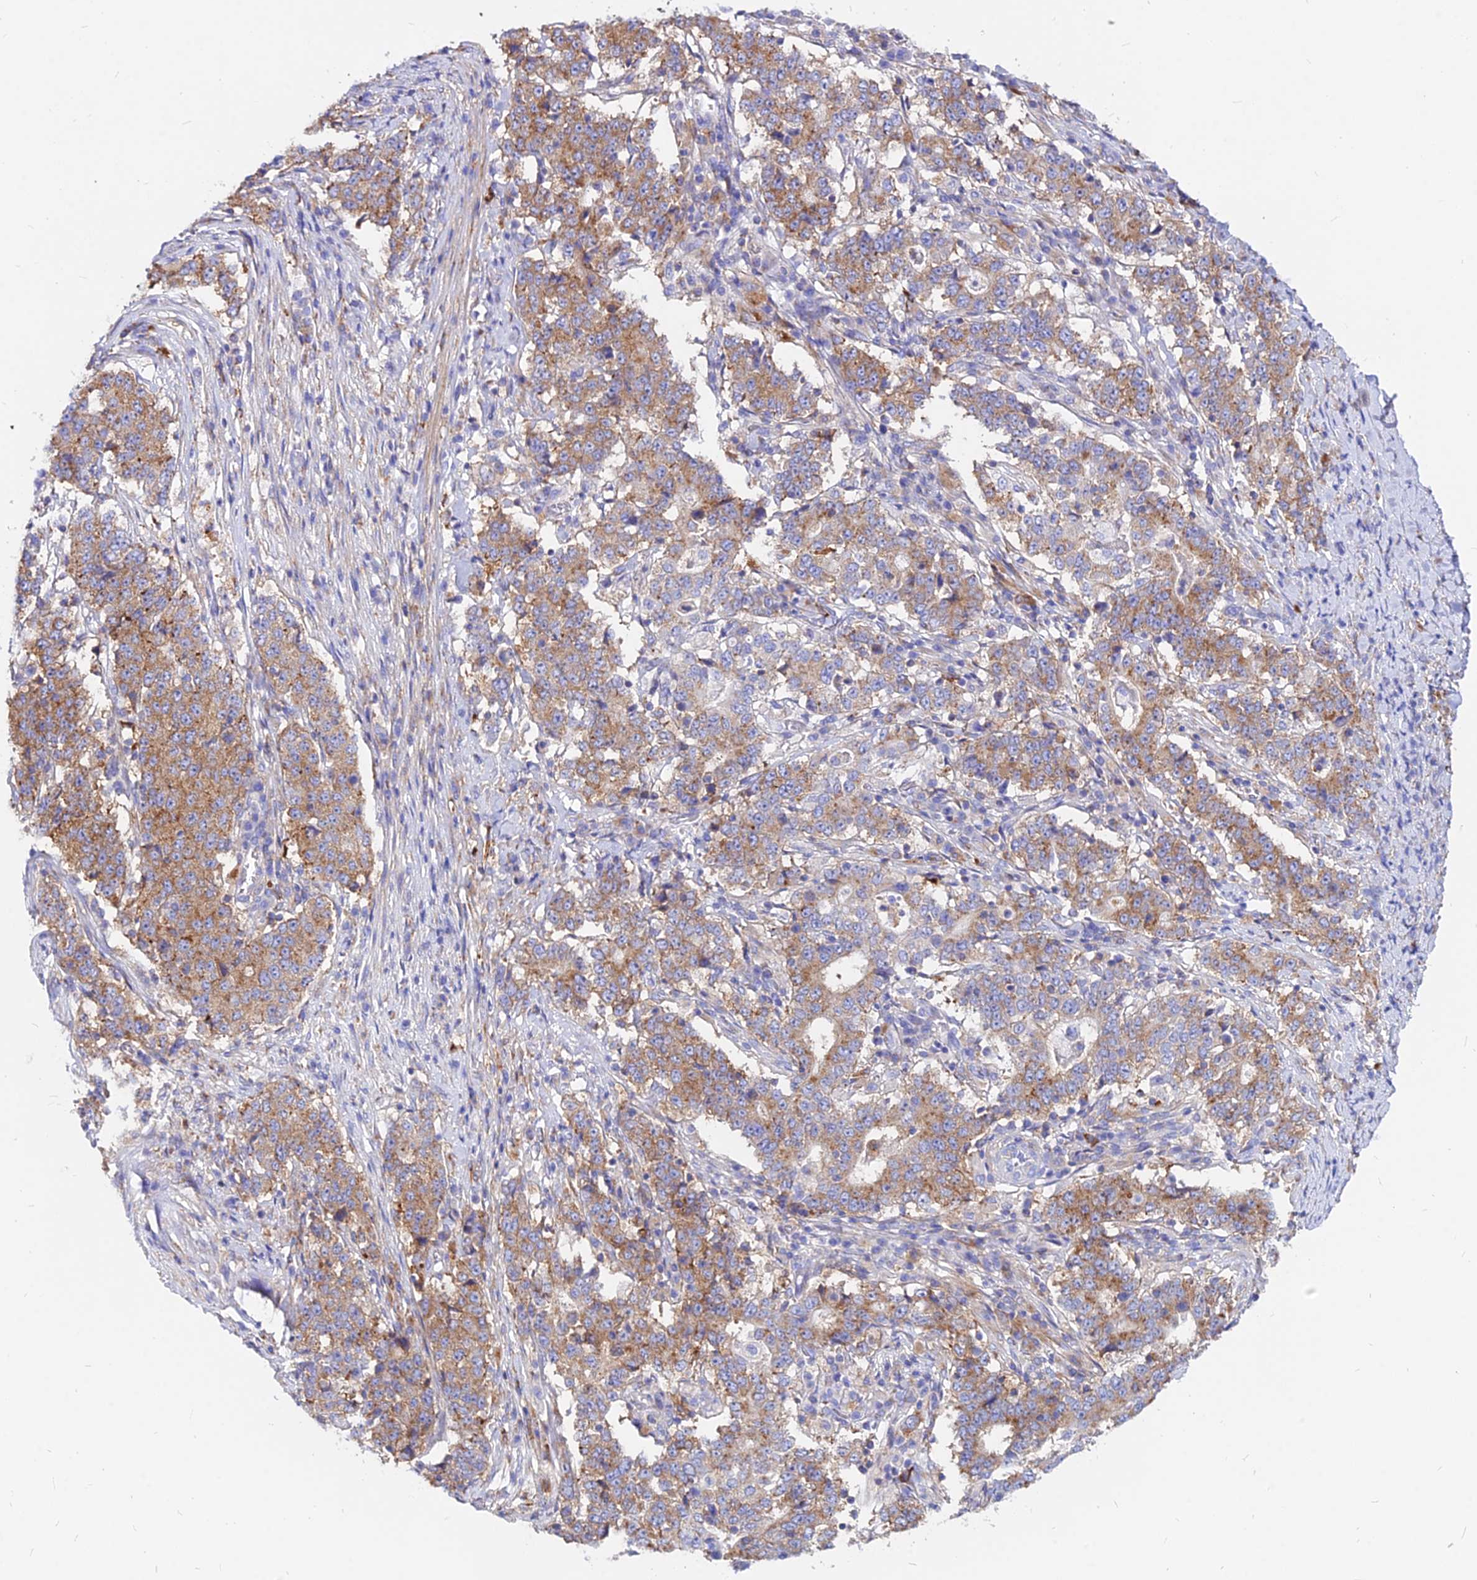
{"staining": {"intensity": "moderate", "quantity": ">75%", "location": "cytoplasmic/membranous"}, "tissue": "stomach cancer", "cell_type": "Tumor cells", "image_type": "cancer", "snomed": [{"axis": "morphology", "description": "Adenocarcinoma, NOS"}, {"axis": "topography", "description": "Stomach"}], "caption": "DAB immunohistochemical staining of human adenocarcinoma (stomach) demonstrates moderate cytoplasmic/membranous protein positivity in about >75% of tumor cells.", "gene": "AGTRAP", "patient": {"sex": "male", "age": 59}}